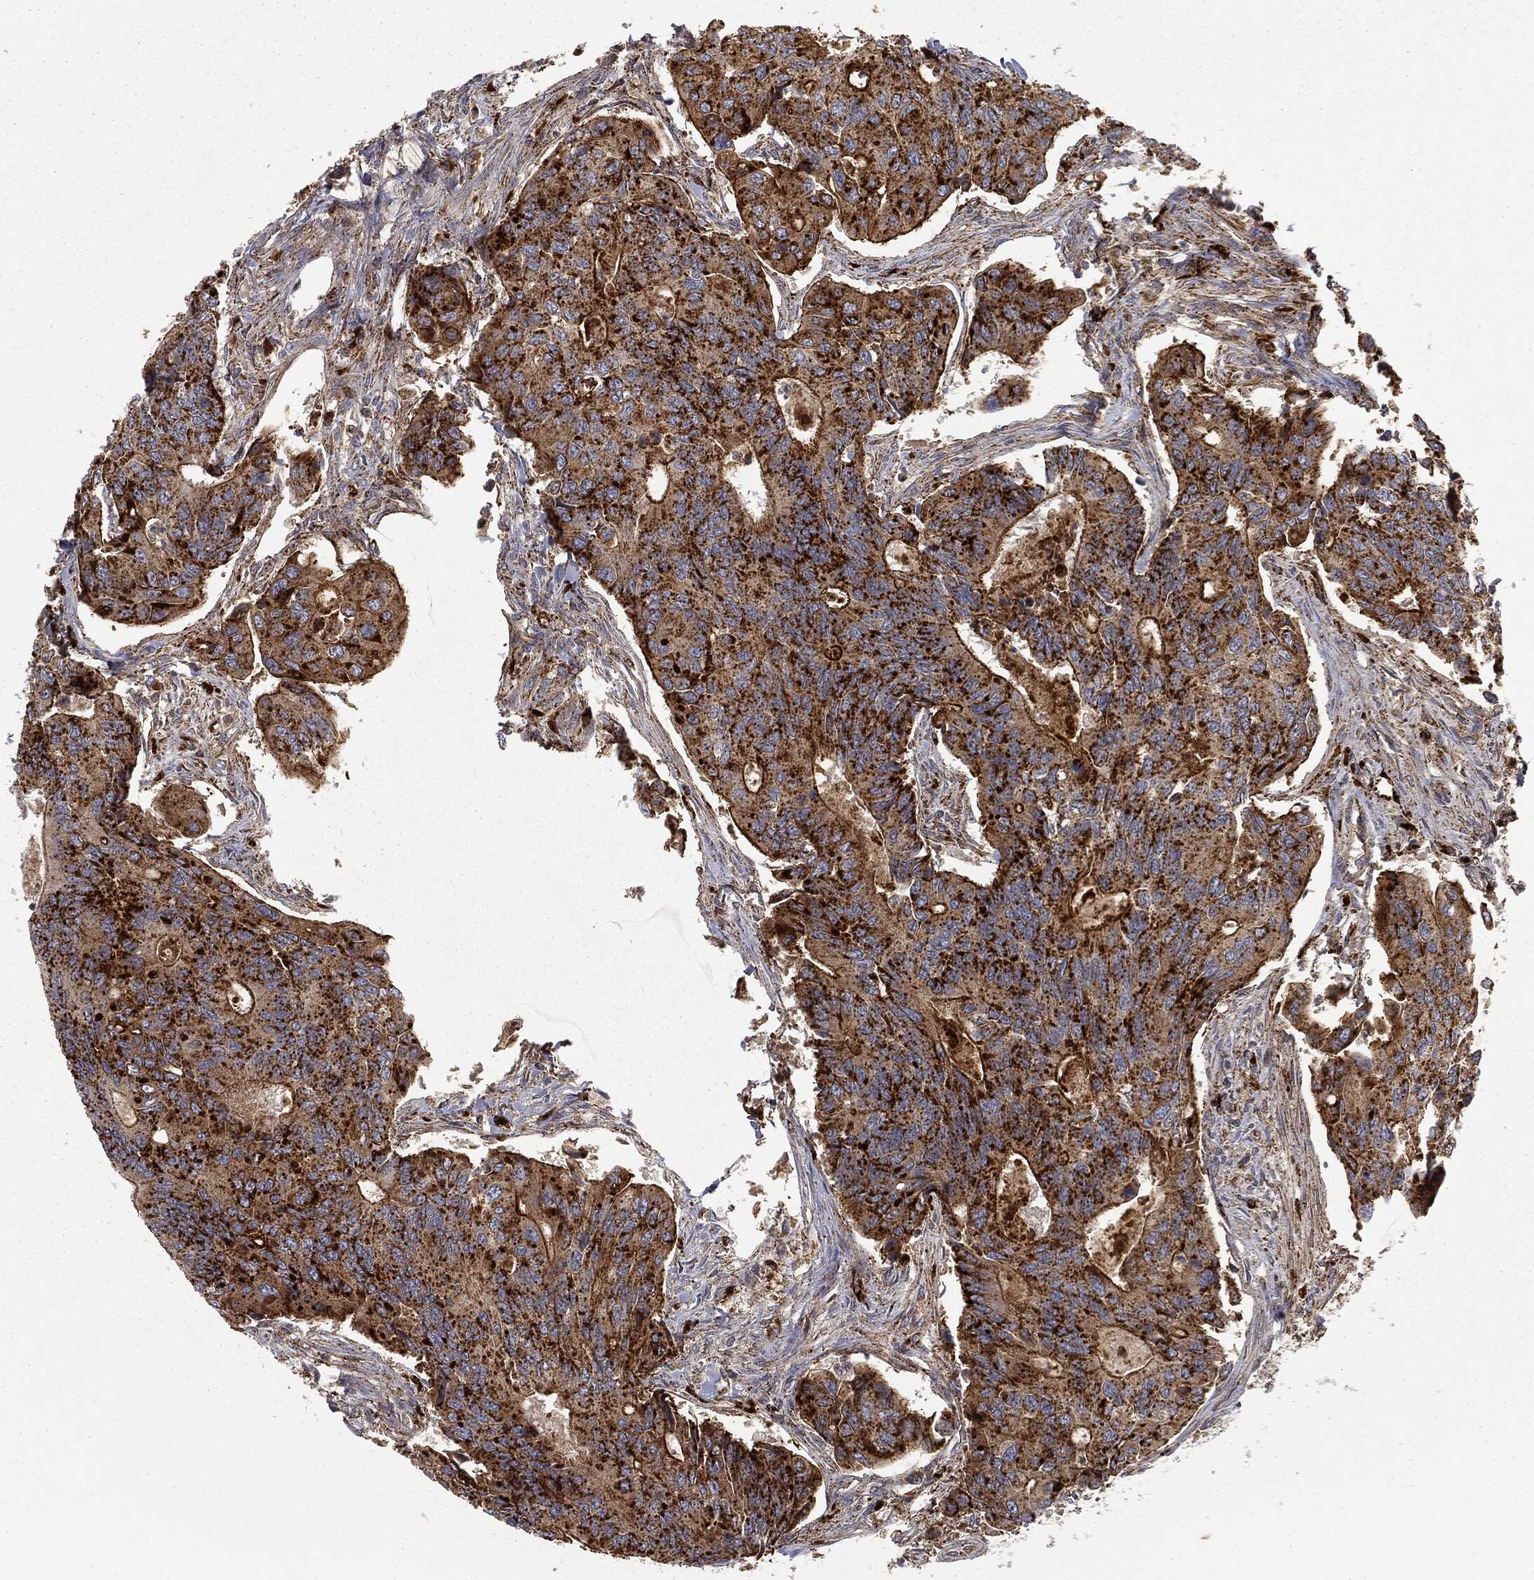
{"staining": {"intensity": "strong", "quantity": ">75%", "location": "cytoplasmic/membranous"}, "tissue": "colorectal cancer", "cell_type": "Tumor cells", "image_type": "cancer", "snomed": [{"axis": "morphology", "description": "Adenocarcinoma, NOS"}, {"axis": "topography", "description": "Colon"}], "caption": "About >75% of tumor cells in colorectal adenocarcinoma reveal strong cytoplasmic/membranous protein expression as visualized by brown immunohistochemical staining.", "gene": "CTSA", "patient": {"sex": "female", "age": 67}}